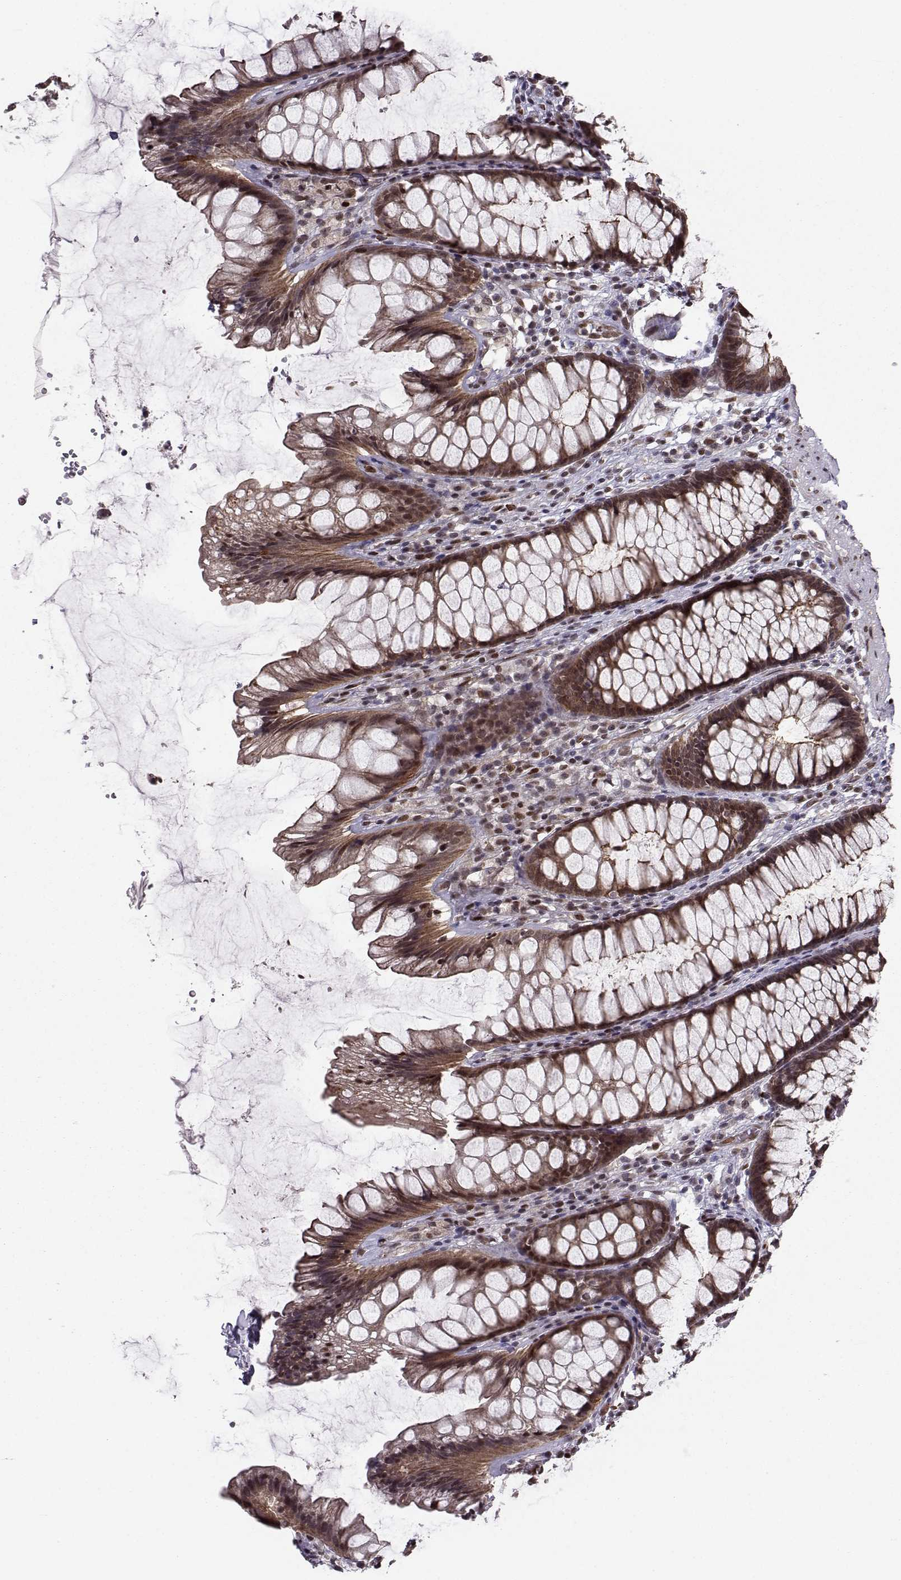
{"staining": {"intensity": "moderate", "quantity": "25%-75%", "location": "cytoplasmic/membranous"}, "tissue": "rectum", "cell_type": "Glandular cells", "image_type": "normal", "snomed": [{"axis": "morphology", "description": "Normal tissue, NOS"}, {"axis": "topography", "description": "Rectum"}], "caption": "IHC image of unremarkable rectum: human rectum stained using immunohistochemistry demonstrates medium levels of moderate protein expression localized specifically in the cytoplasmic/membranous of glandular cells, appearing as a cytoplasmic/membranous brown color.", "gene": "PKN2", "patient": {"sex": "male", "age": 72}}